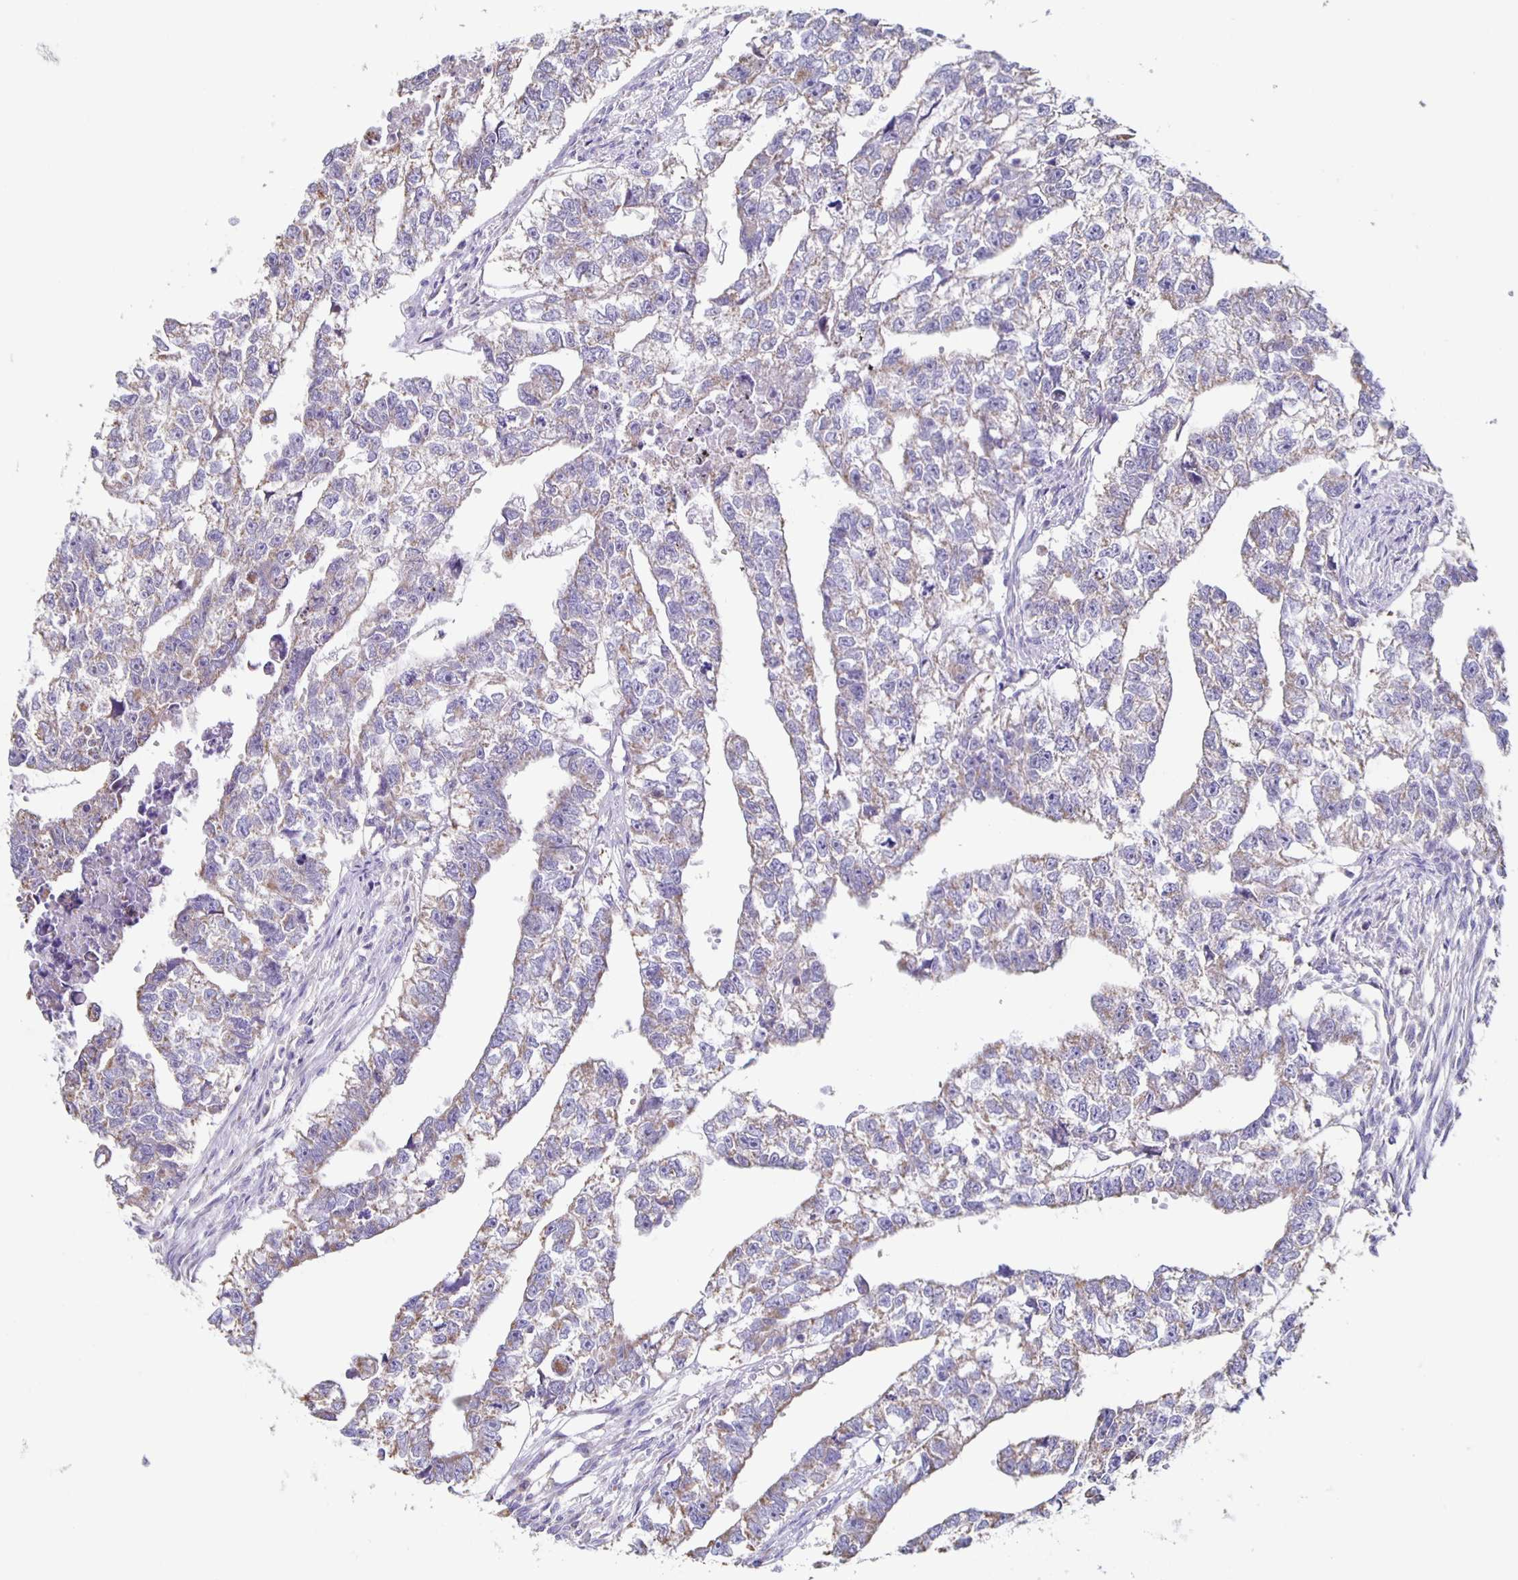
{"staining": {"intensity": "weak", "quantity": "25%-75%", "location": "cytoplasmic/membranous"}, "tissue": "testis cancer", "cell_type": "Tumor cells", "image_type": "cancer", "snomed": [{"axis": "morphology", "description": "Carcinoma, Embryonal, NOS"}, {"axis": "morphology", "description": "Teratoma, malignant, NOS"}, {"axis": "topography", "description": "Testis"}], "caption": "Brown immunohistochemical staining in human testis cancer demonstrates weak cytoplasmic/membranous expression in approximately 25%-75% of tumor cells.", "gene": "TPPP", "patient": {"sex": "male", "age": 44}}